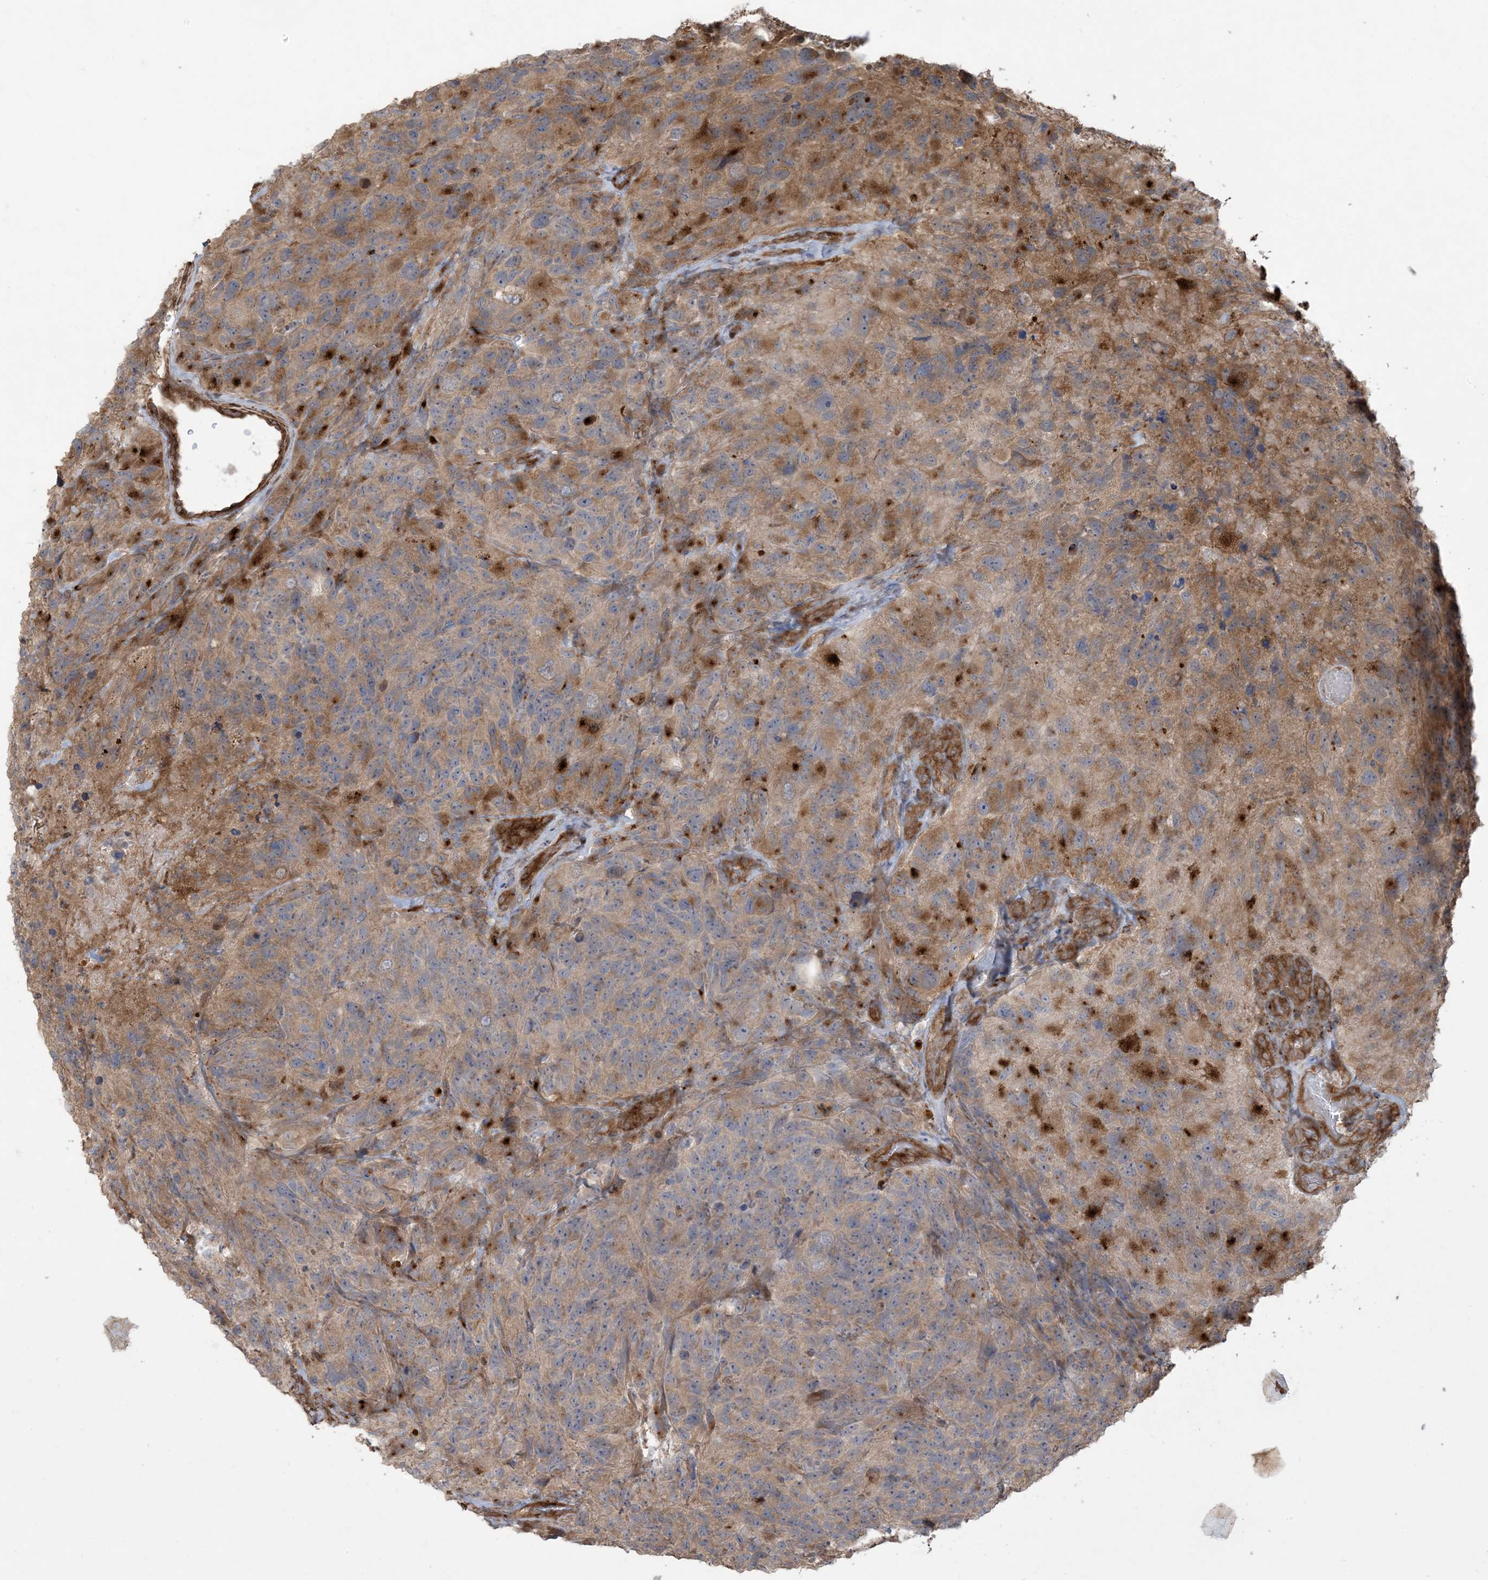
{"staining": {"intensity": "moderate", "quantity": "25%-75%", "location": "cytoplasmic/membranous"}, "tissue": "glioma", "cell_type": "Tumor cells", "image_type": "cancer", "snomed": [{"axis": "morphology", "description": "Glioma, malignant, High grade"}, {"axis": "topography", "description": "Brain"}], "caption": "Immunohistochemistry of human malignant high-grade glioma displays medium levels of moderate cytoplasmic/membranous positivity in about 25%-75% of tumor cells. (DAB (3,3'-diaminobenzidine) IHC, brown staining for protein, blue staining for nuclei).", "gene": "KLHL18", "patient": {"sex": "male", "age": 69}}